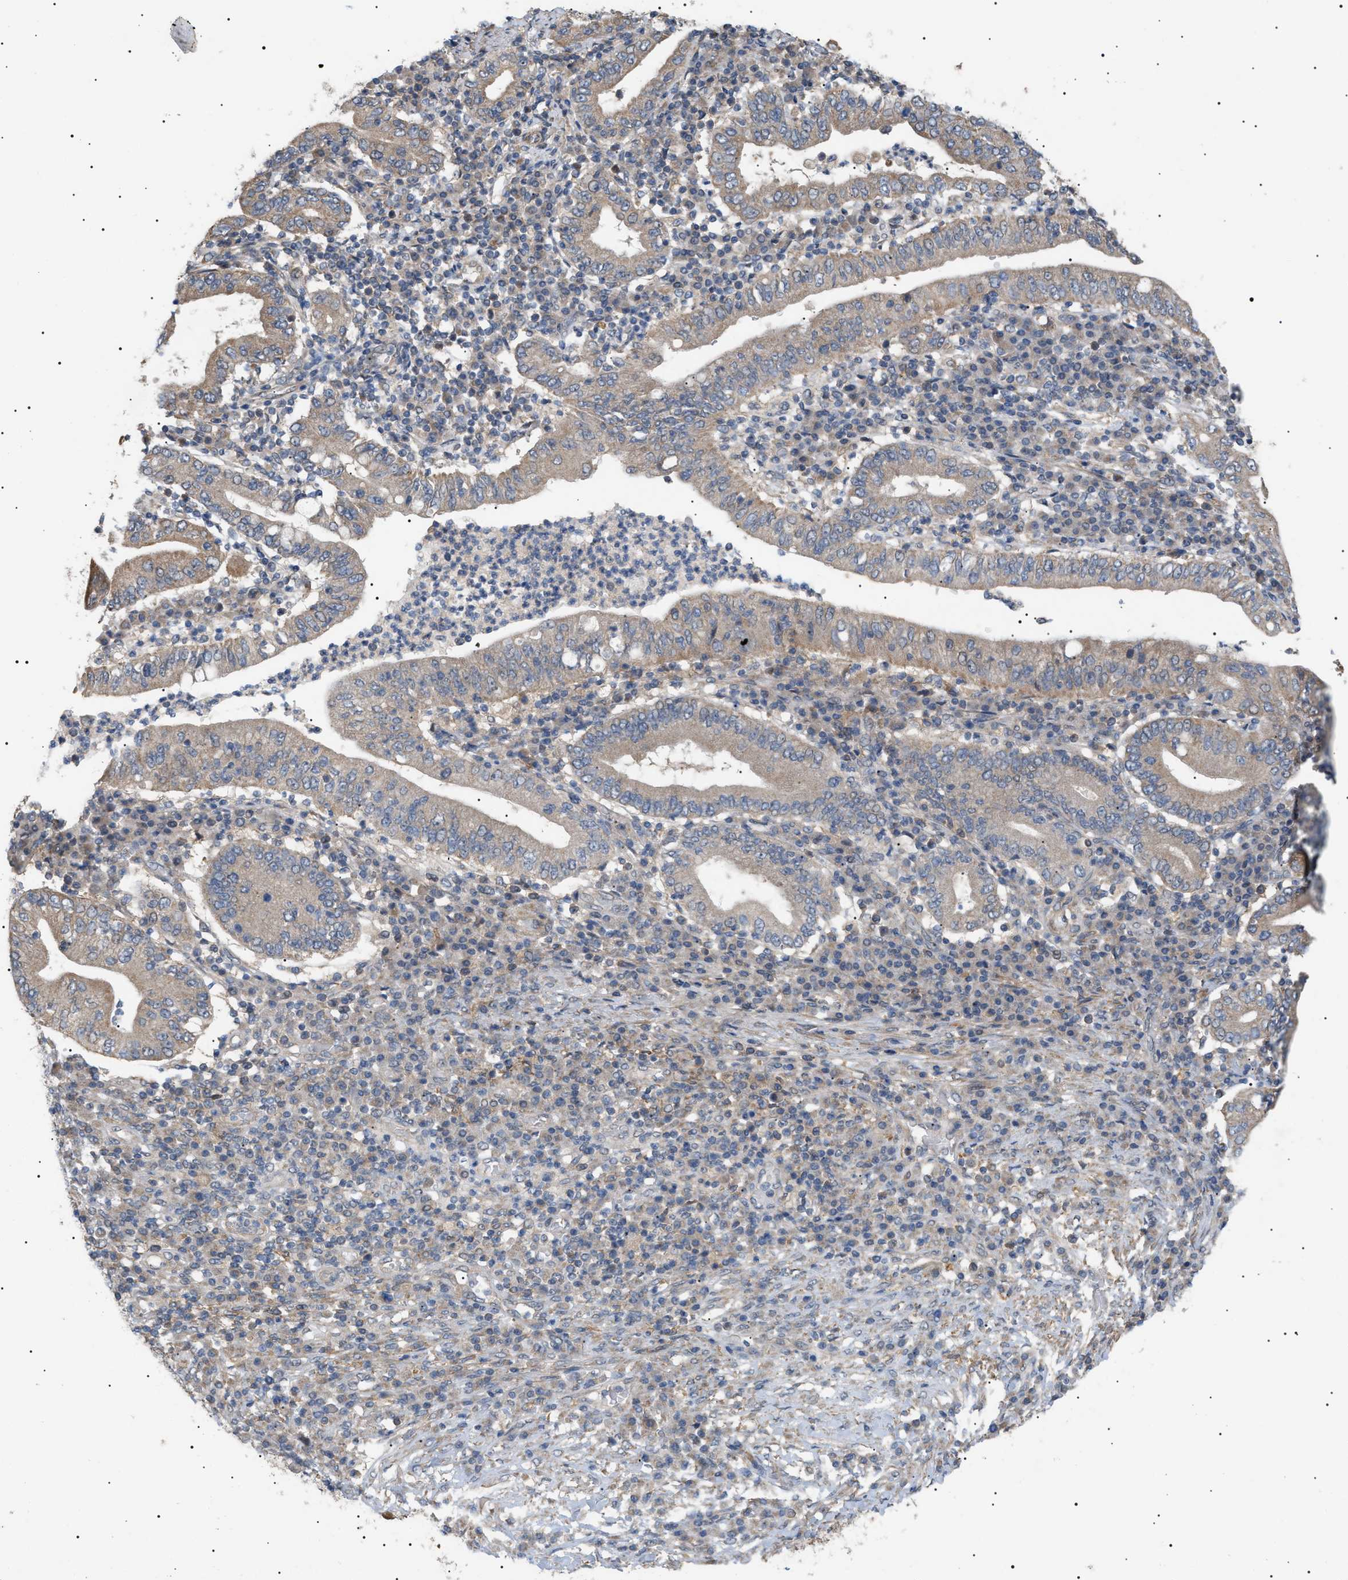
{"staining": {"intensity": "weak", "quantity": "25%-75%", "location": "cytoplasmic/membranous"}, "tissue": "stomach cancer", "cell_type": "Tumor cells", "image_type": "cancer", "snomed": [{"axis": "morphology", "description": "Normal tissue, NOS"}, {"axis": "morphology", "description": "Adenocarcinoma, NOS"}, {"axis": "topography", "description": "Esophagus"}, {"axis": "topography", "description": "Stomach, upper"}, {"axis": "topography", "description": "Peripheral nerve tissue"}], "caption": "A photomicrograph showing weak cytoplasmic/membranous positivity in approximately 25%-75% of tumor cells in stomach cancer, as visualized by brown immunohistochemical staining.", "gene": "IRS2", "patient": {"sex": "male", "age": 62}}